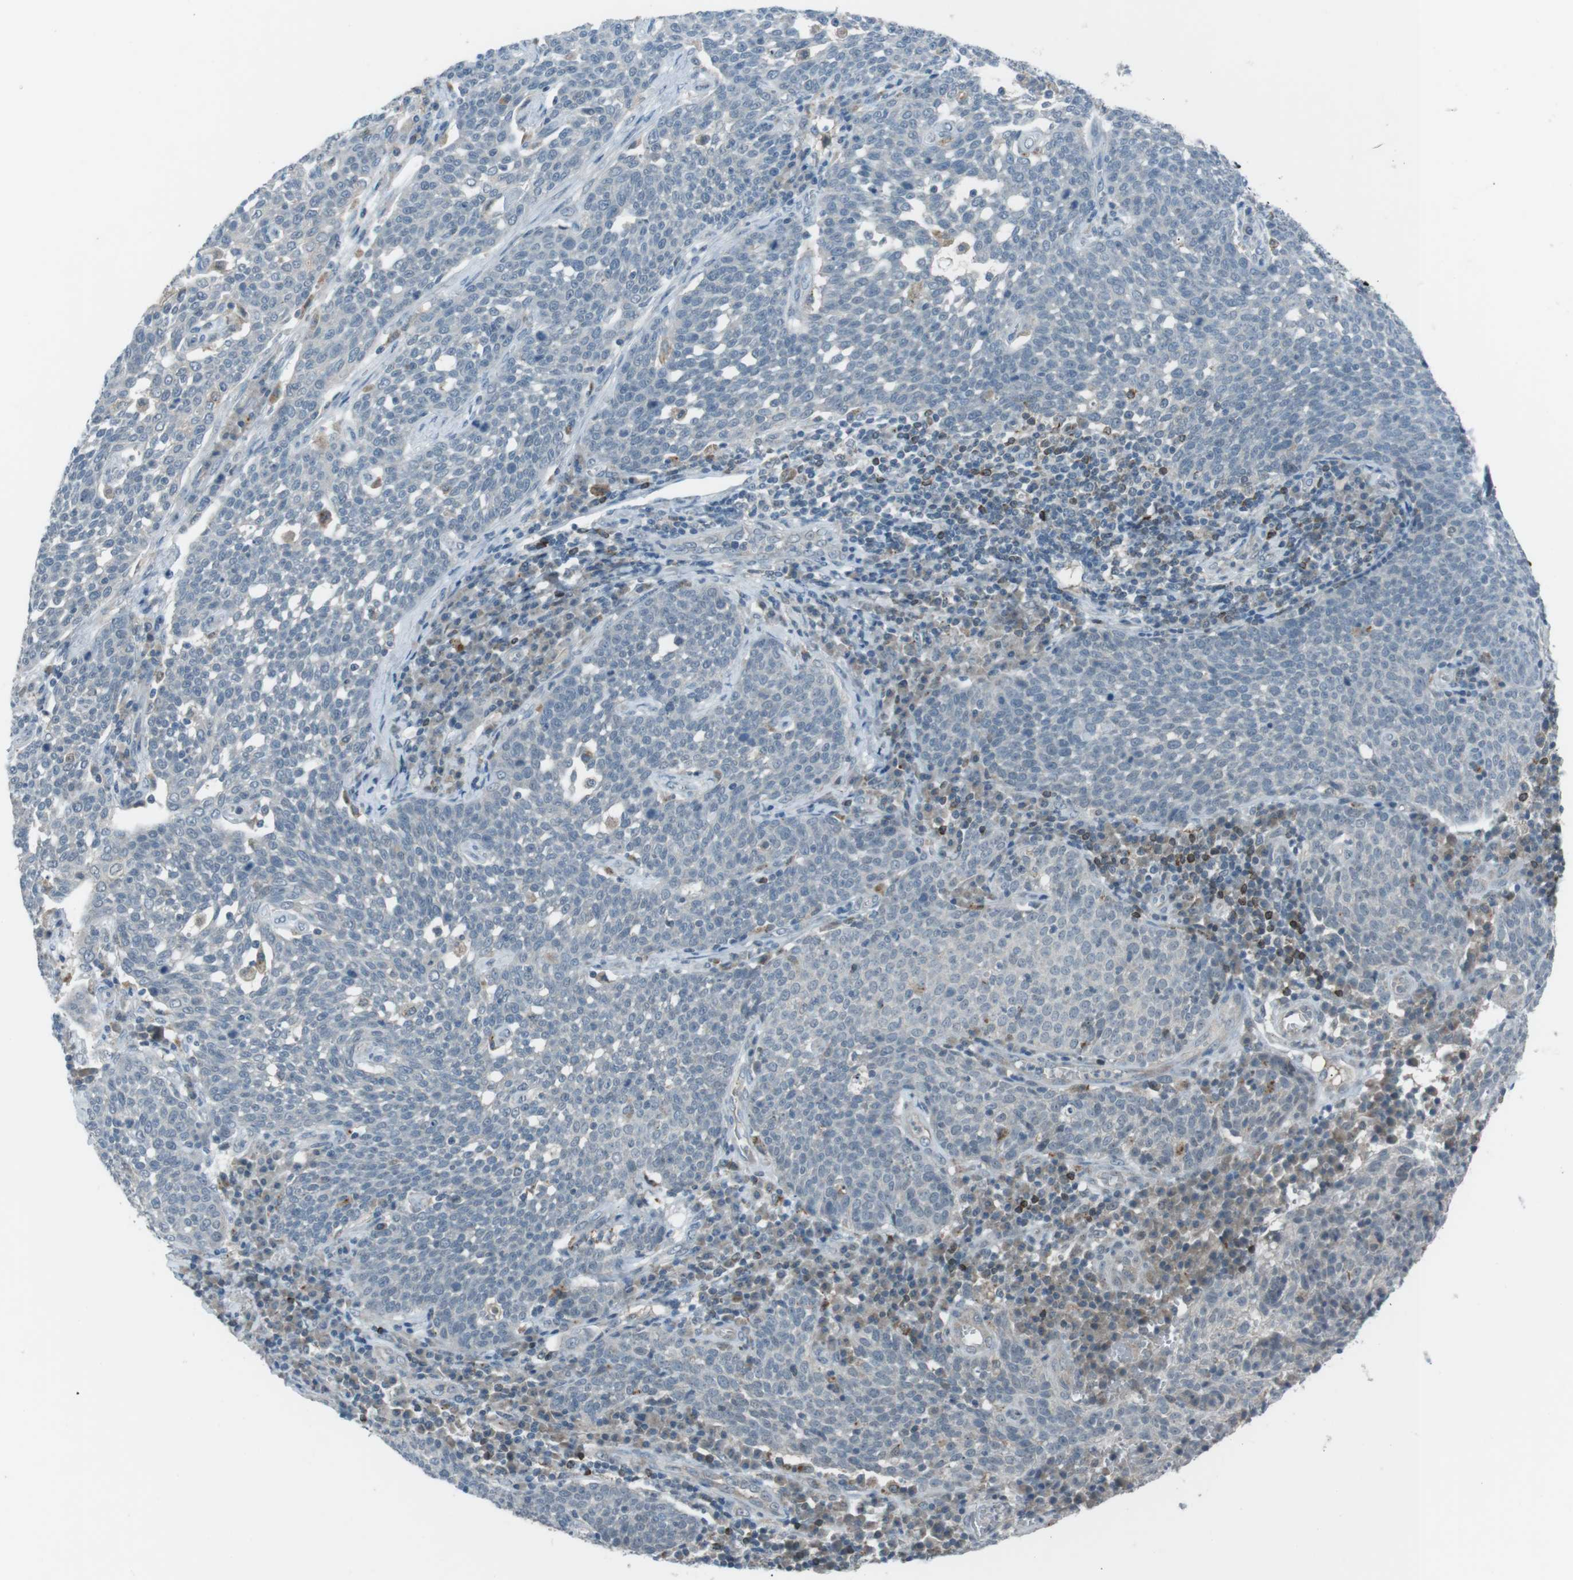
{"staining": {"intensity": "negative", "quantity": "none", "location": "none"}, "tissue": "cervical cancer", "cell_type": "Tumor cells", "image_type": "cancer", "snomed": [{"axis": "morphology", "description": "Squamous cell carcinoma, NOS"}, {"axis": "topography", "description": "Cervix"}], "caption": "The image demonstrates no staining of tumor cells in cervical squamous cell carcinoma. Nuclei are stained in blue.", "gene": "FCRLA", "patient": {"sex": "female", "age": 34}}